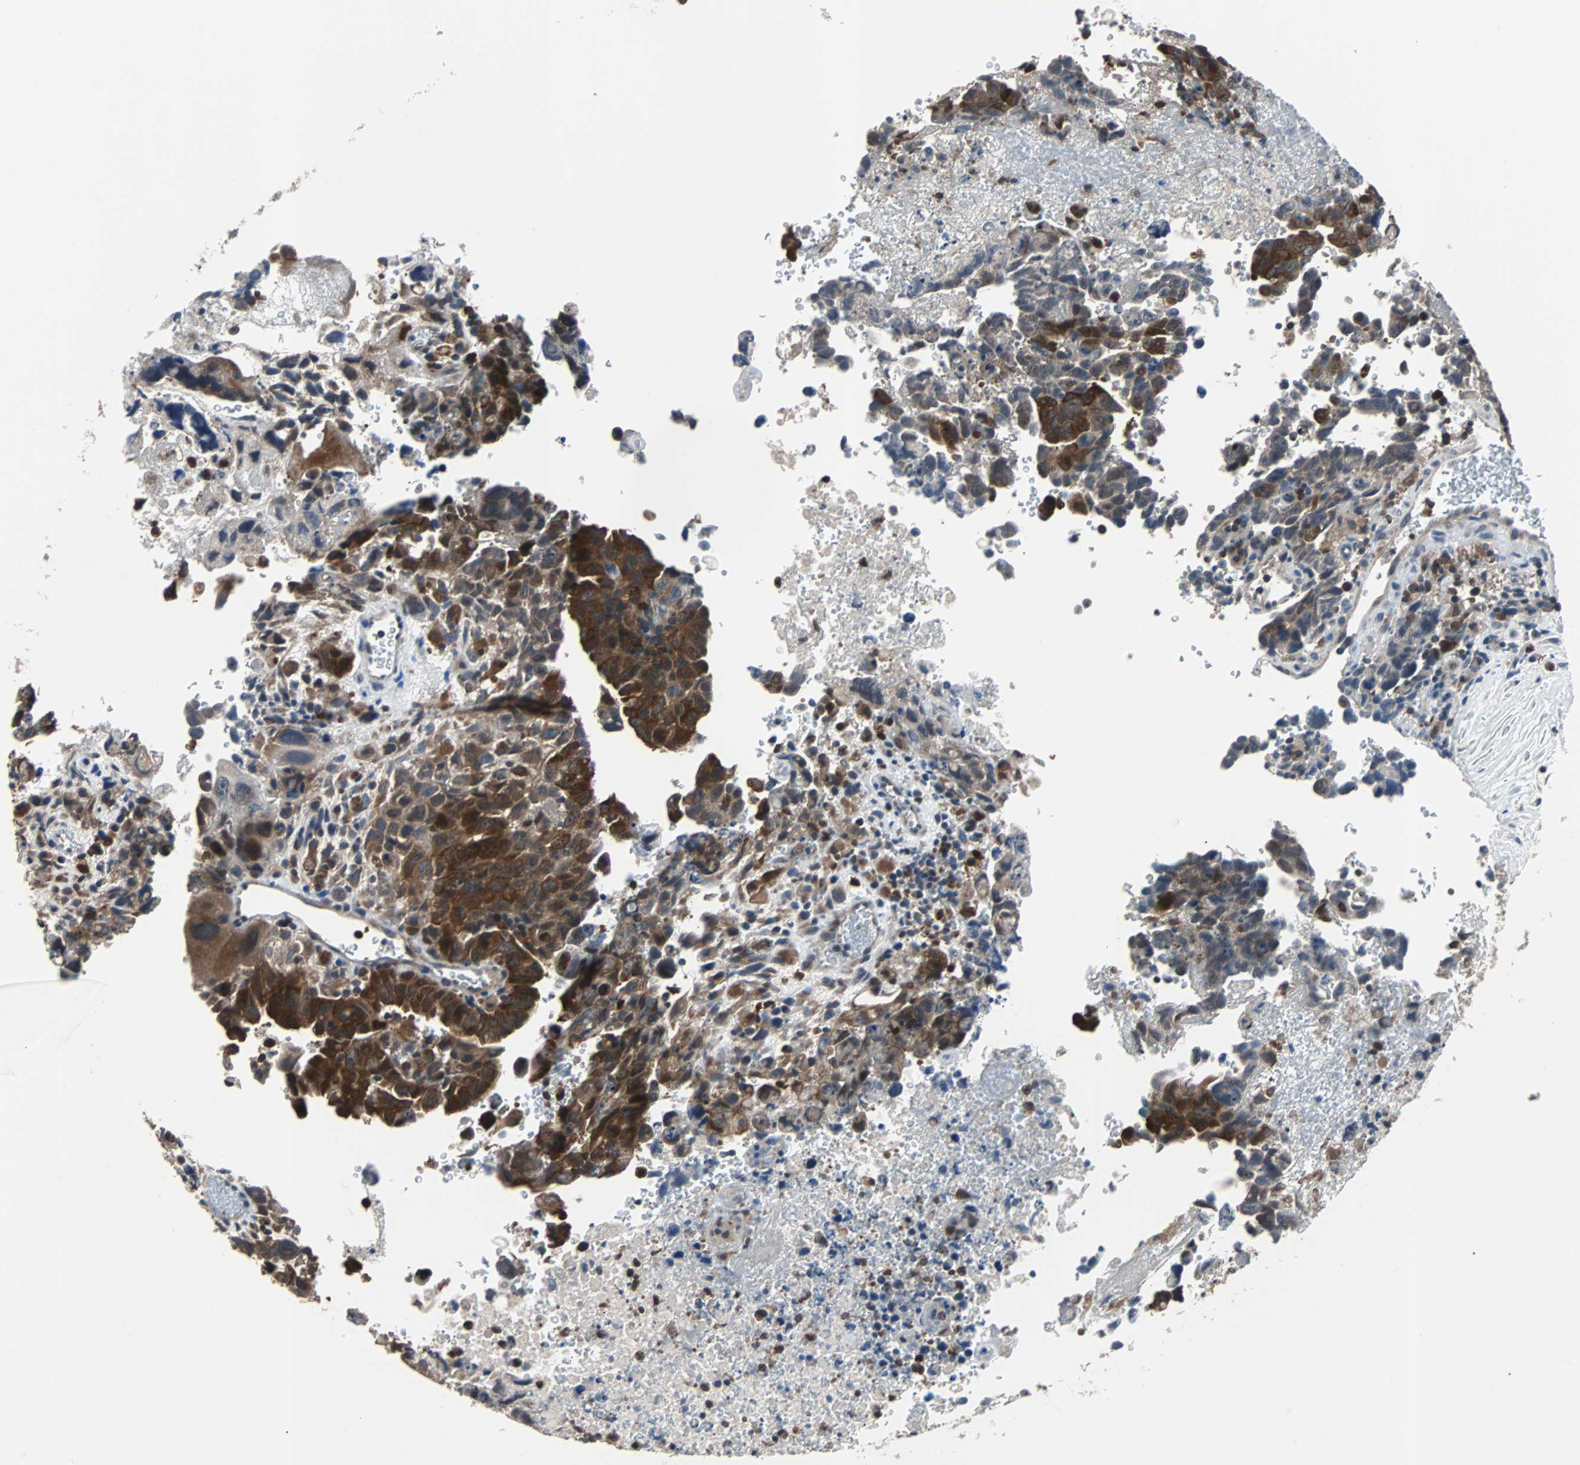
{"staining": {"intensity": "strong", "quantity": ">75%", "location": "cytoplasmic/membranous"}, "tissue": "testis cancer", "cell_type": "Tumor cells", "image_type": "cancer", "snomed": [{"axis": "morphology", "description": "Carcinoma, Embryonal, NOS"}, {"axis": "topography", "description": "Testis"}], "caption": "Tumor cells exhibit strong cytoplasmic/membranous expression in about >75% of cells in testis cancer.", "gene": "PAK1", "patient": {"sex": "male", "age": 28}}